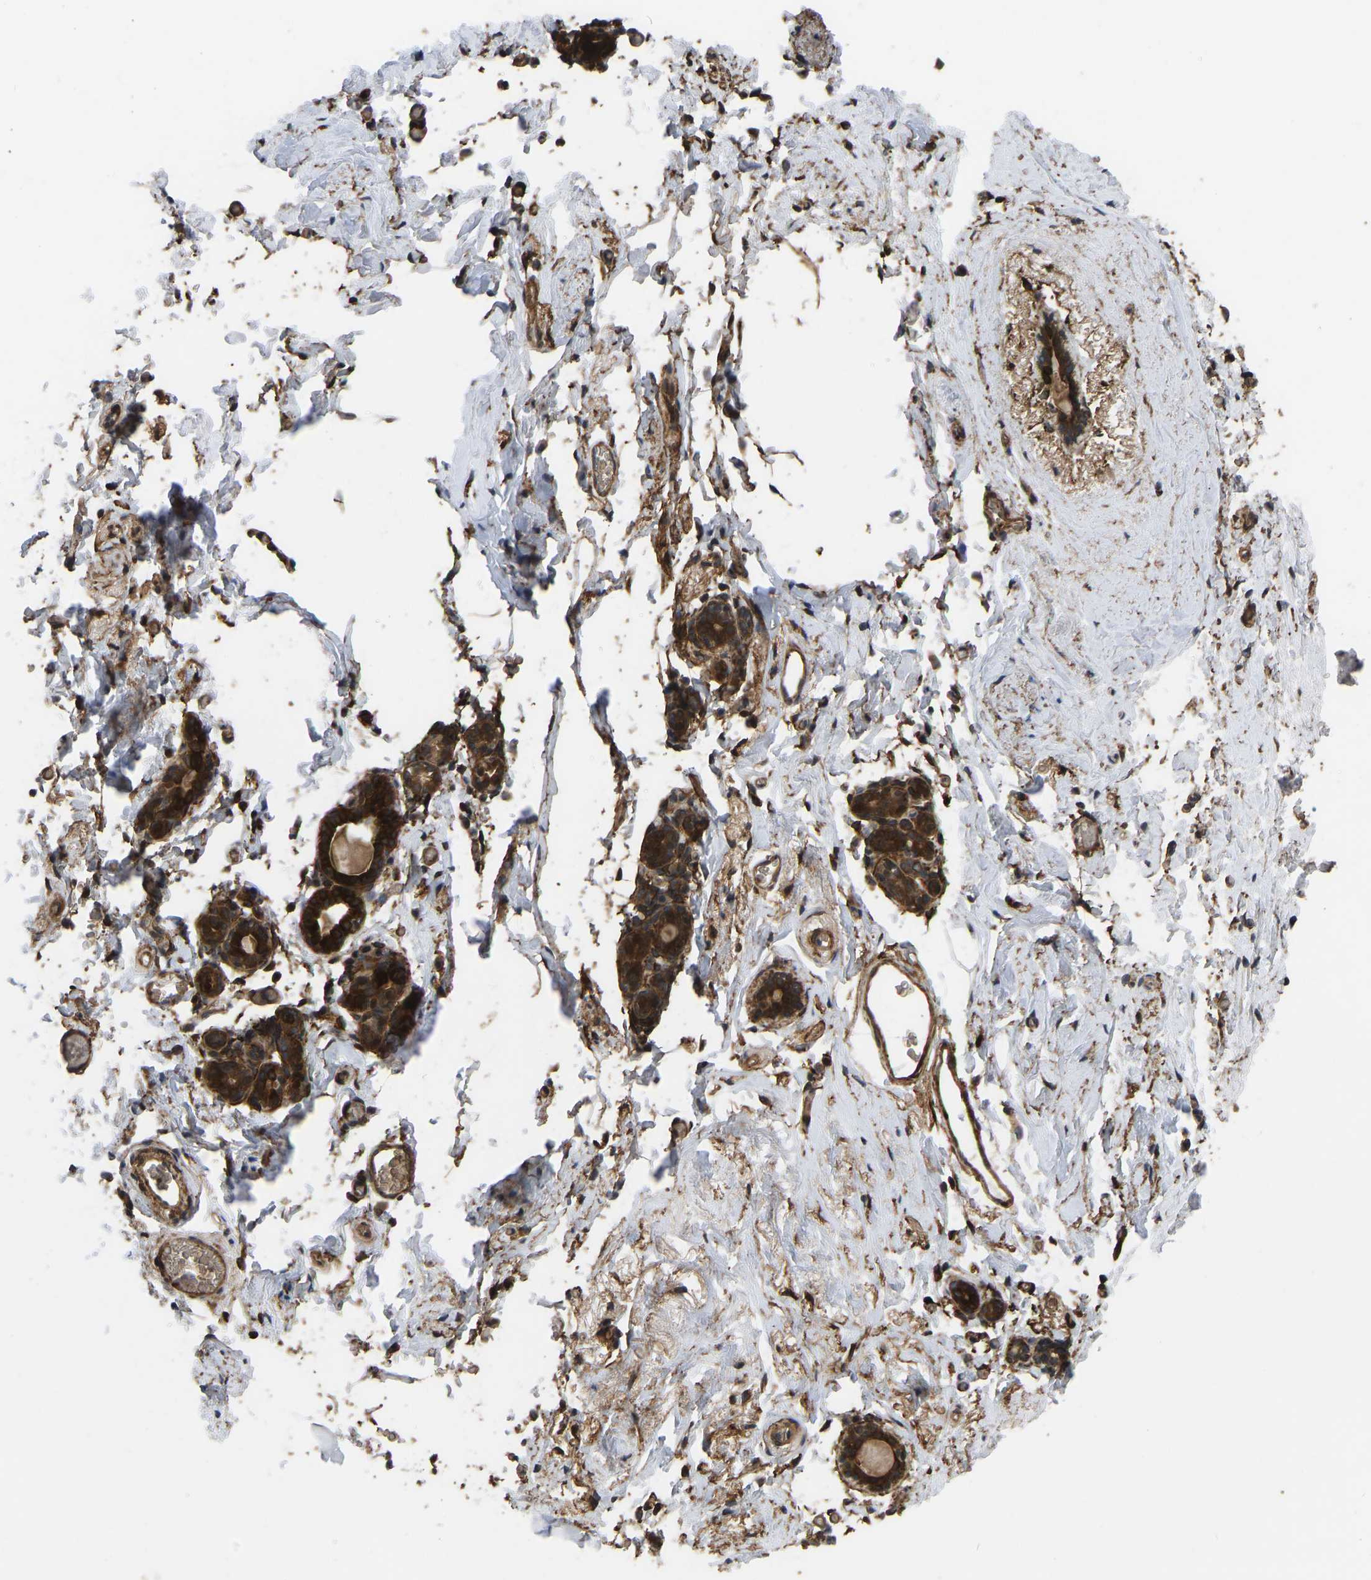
{"staining": {"intensity": "moderate", "quantity": "25%-75%", "location": "cytoplasmic/membranous"}, "tissue": "breast", "cell_type": "Adipocytes", "image_type": "normal", "snomed": [{"axis": "morphology", "description": "Normal tissue, NOS"}, {"axis": "topography", "description": "Breast"}], "caption": "Immunohistochemical staining of benign breast reveals 25%-75% levels of moderate cytoplasmic/membranous protein staining in about 25%-75% of adipocytes.", "gene": "CYP7B1", "patient": {"sex": "female", "age": 62}}